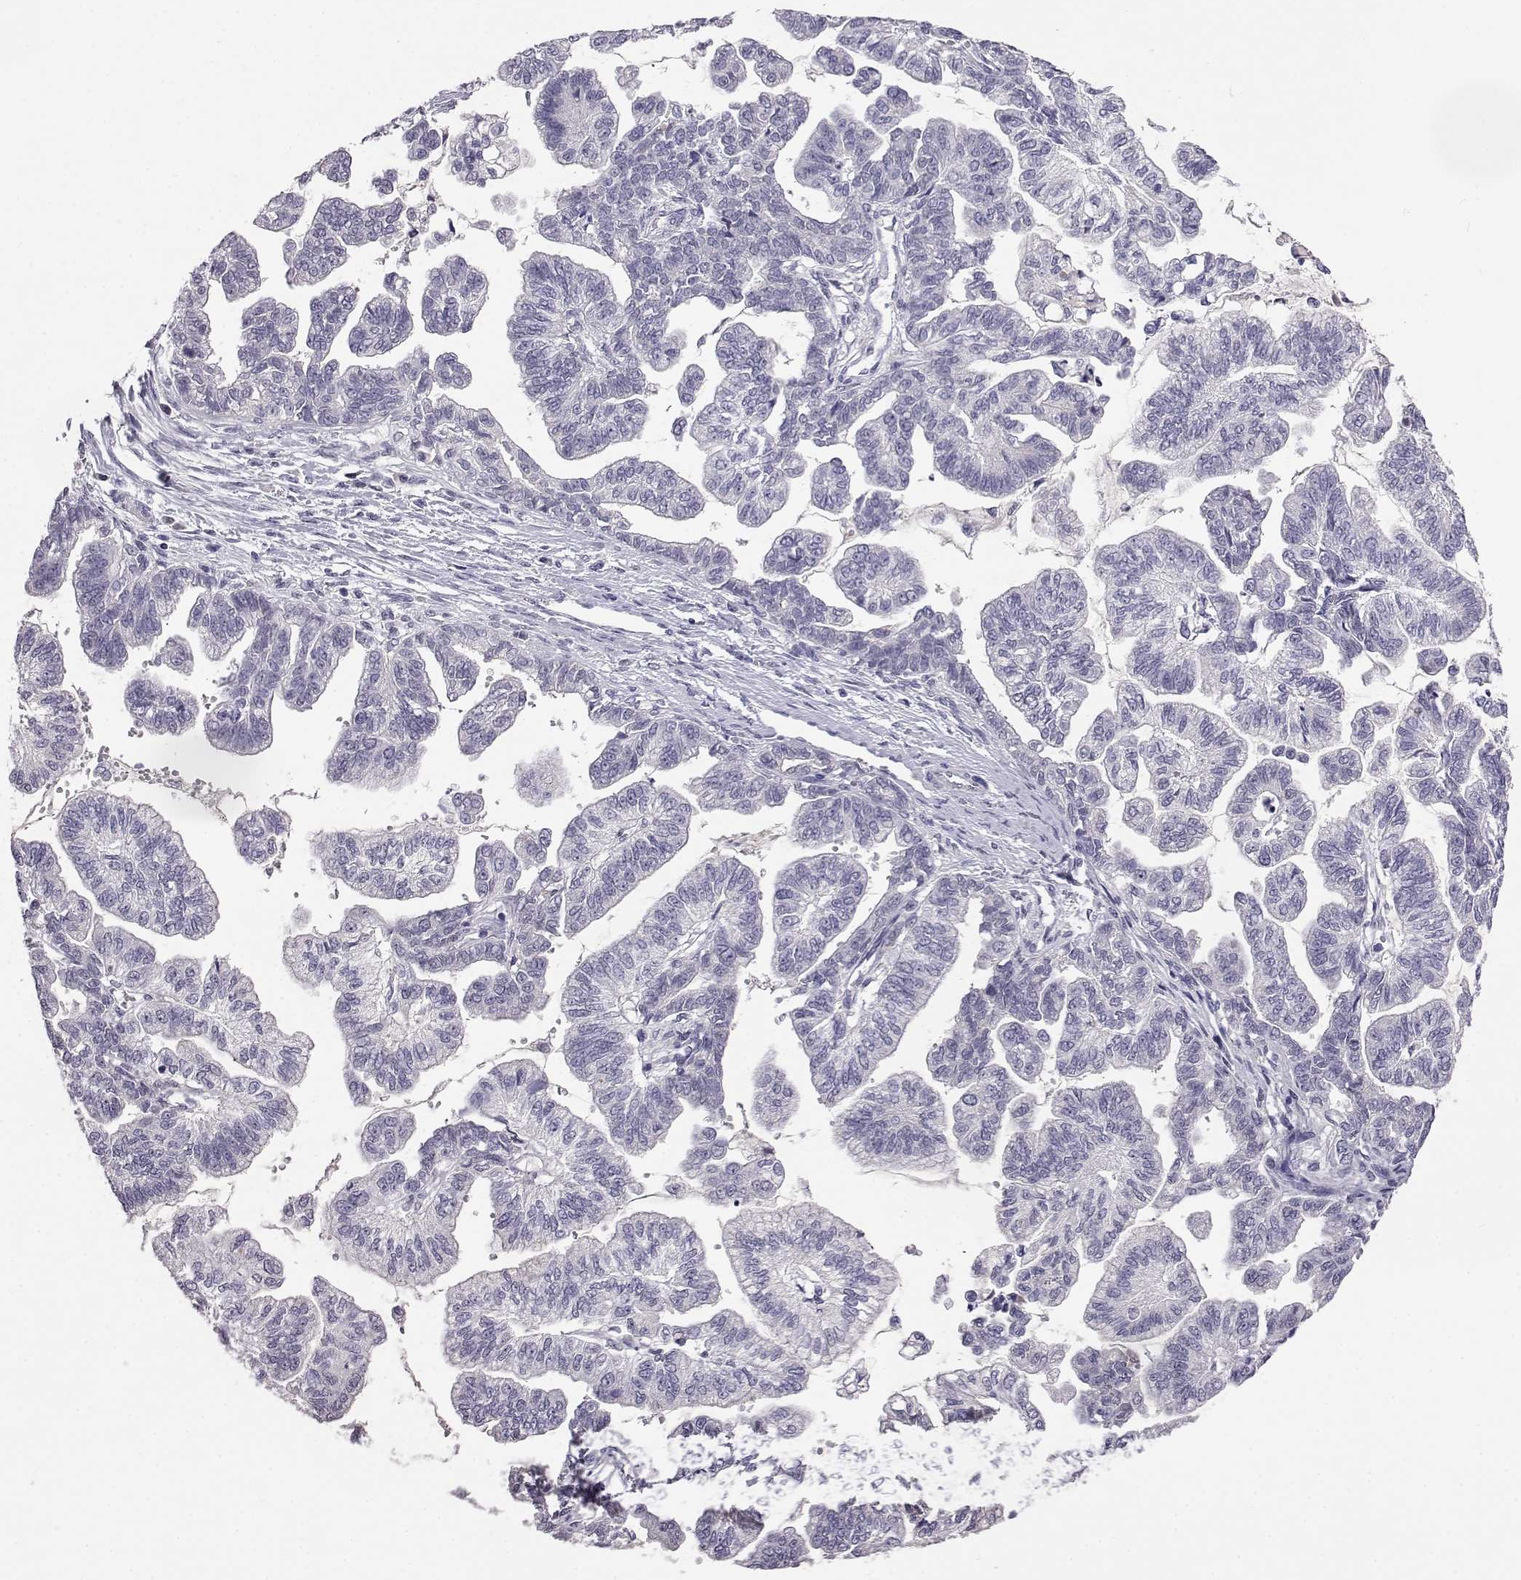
{"staining": {"intensity": "negative", "quantity": "none", "location": "none"}, "tissue": "stomach cancer", "cell_type": "Tumor cells", "image_type": "cancer", "snomed": [{"axis": "morphology", "description": "Adenocarcinoma, NOS"}, {"axis": "topography", "description": "Stomach"}], "caption": "Histopathology image shows no protein expression in tumor cells of stomach cancer tissue.", "gene": "AKR1B1", "patient": {"sex": "male", "age": 83}}